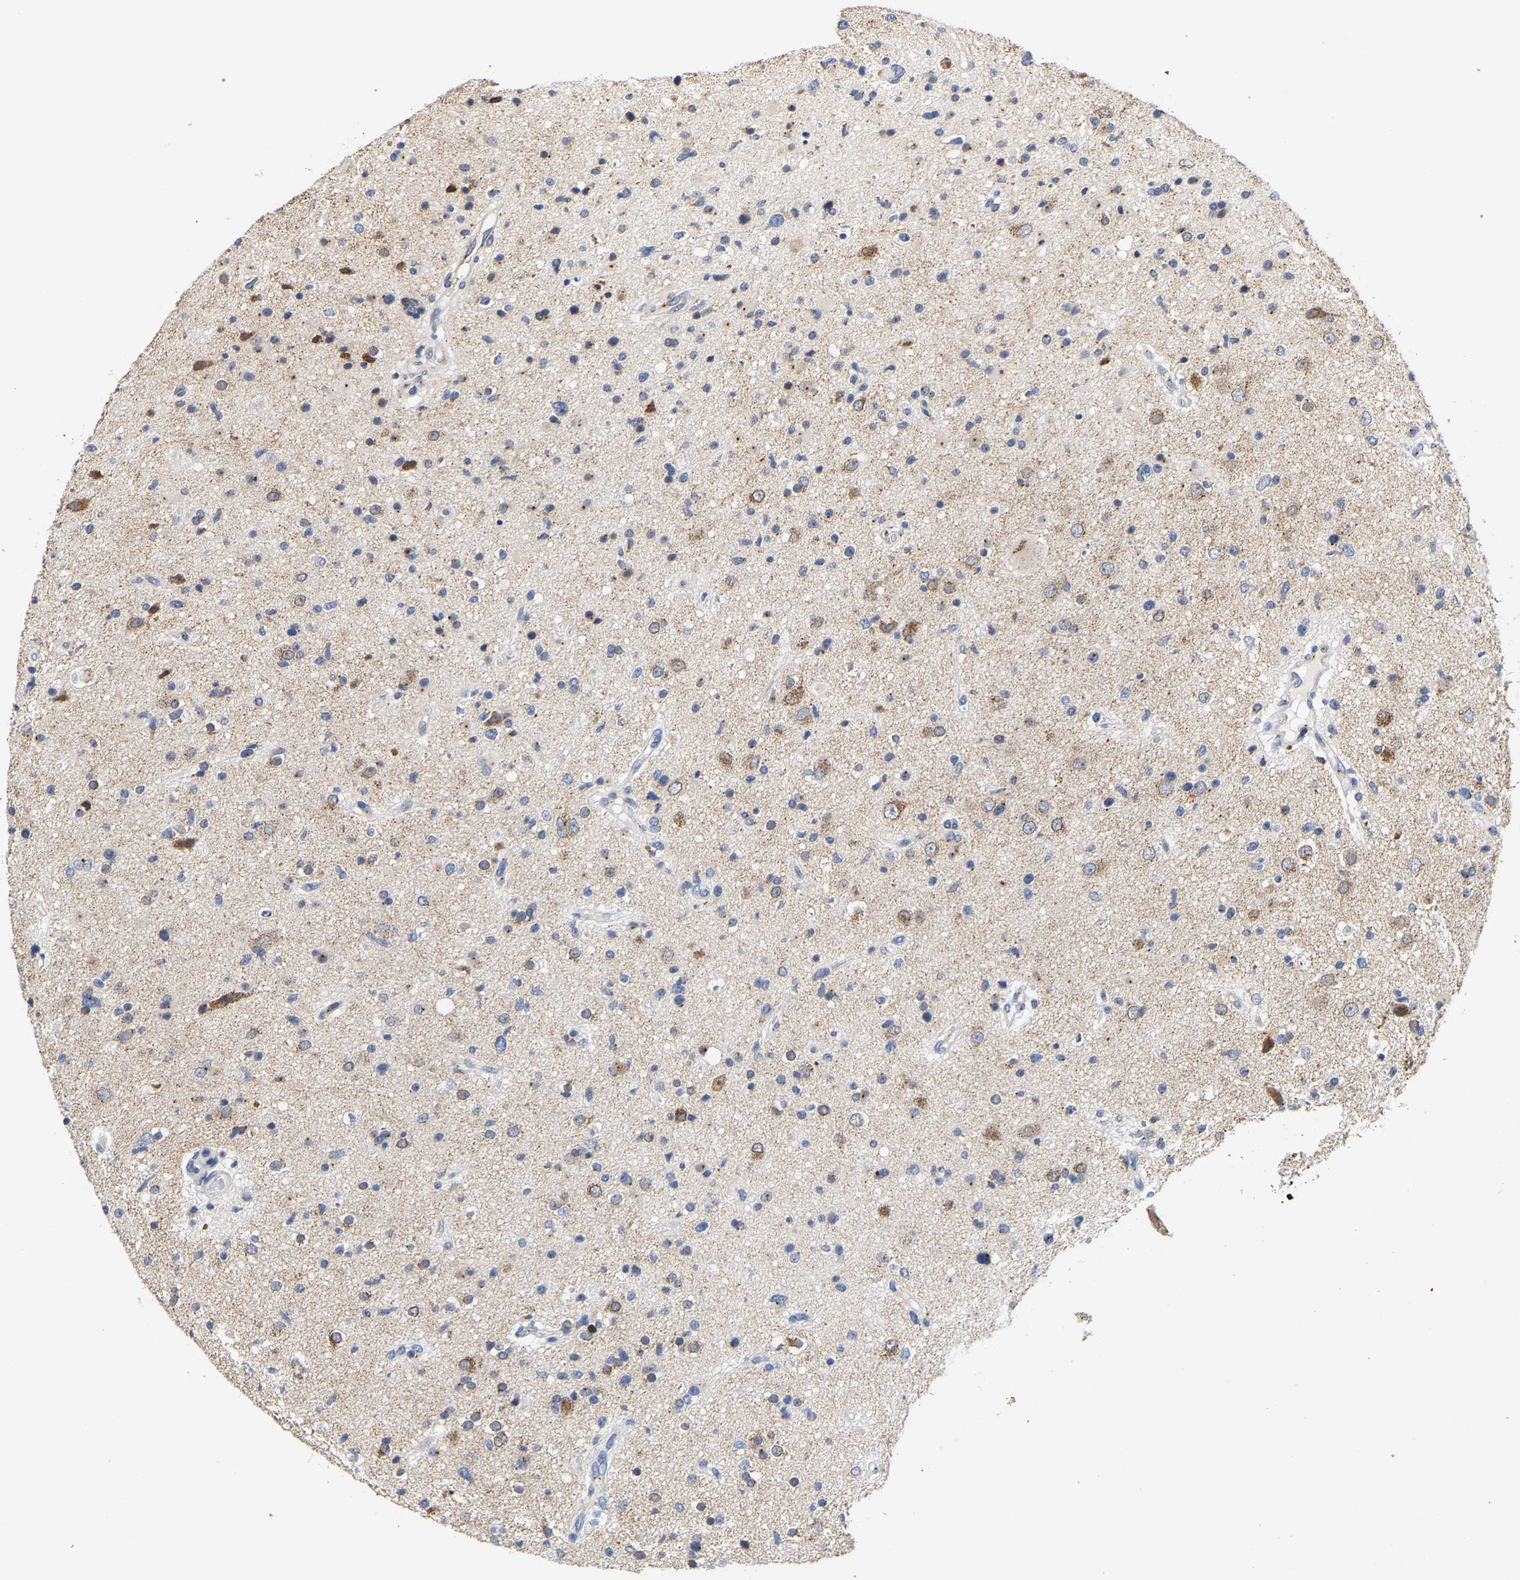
{"staining": {"intensity": "moderate", "quantity": "<25%", "location": "cytoplasmic/membranous"}, "tissue": "glioma", "cell_type": "Tumor cells", "image_type": "cancer", "snomed": [{"axis": "morphology", "description": "Glioma, malignant, High grade"}, {"axis": "topography", "description": "Brain"}], "caption": "Protein expression analysis of glioma demonstrates moderate cytoplasmic/membranous positivity in approximately <25% of tumor cells. Using DAB (brown) and hematoxylin (blue) stains, captured at high magnification using brightfield microscopy.", "gene": "PCNT", "patient": {"sex": "male", "age": 33}}